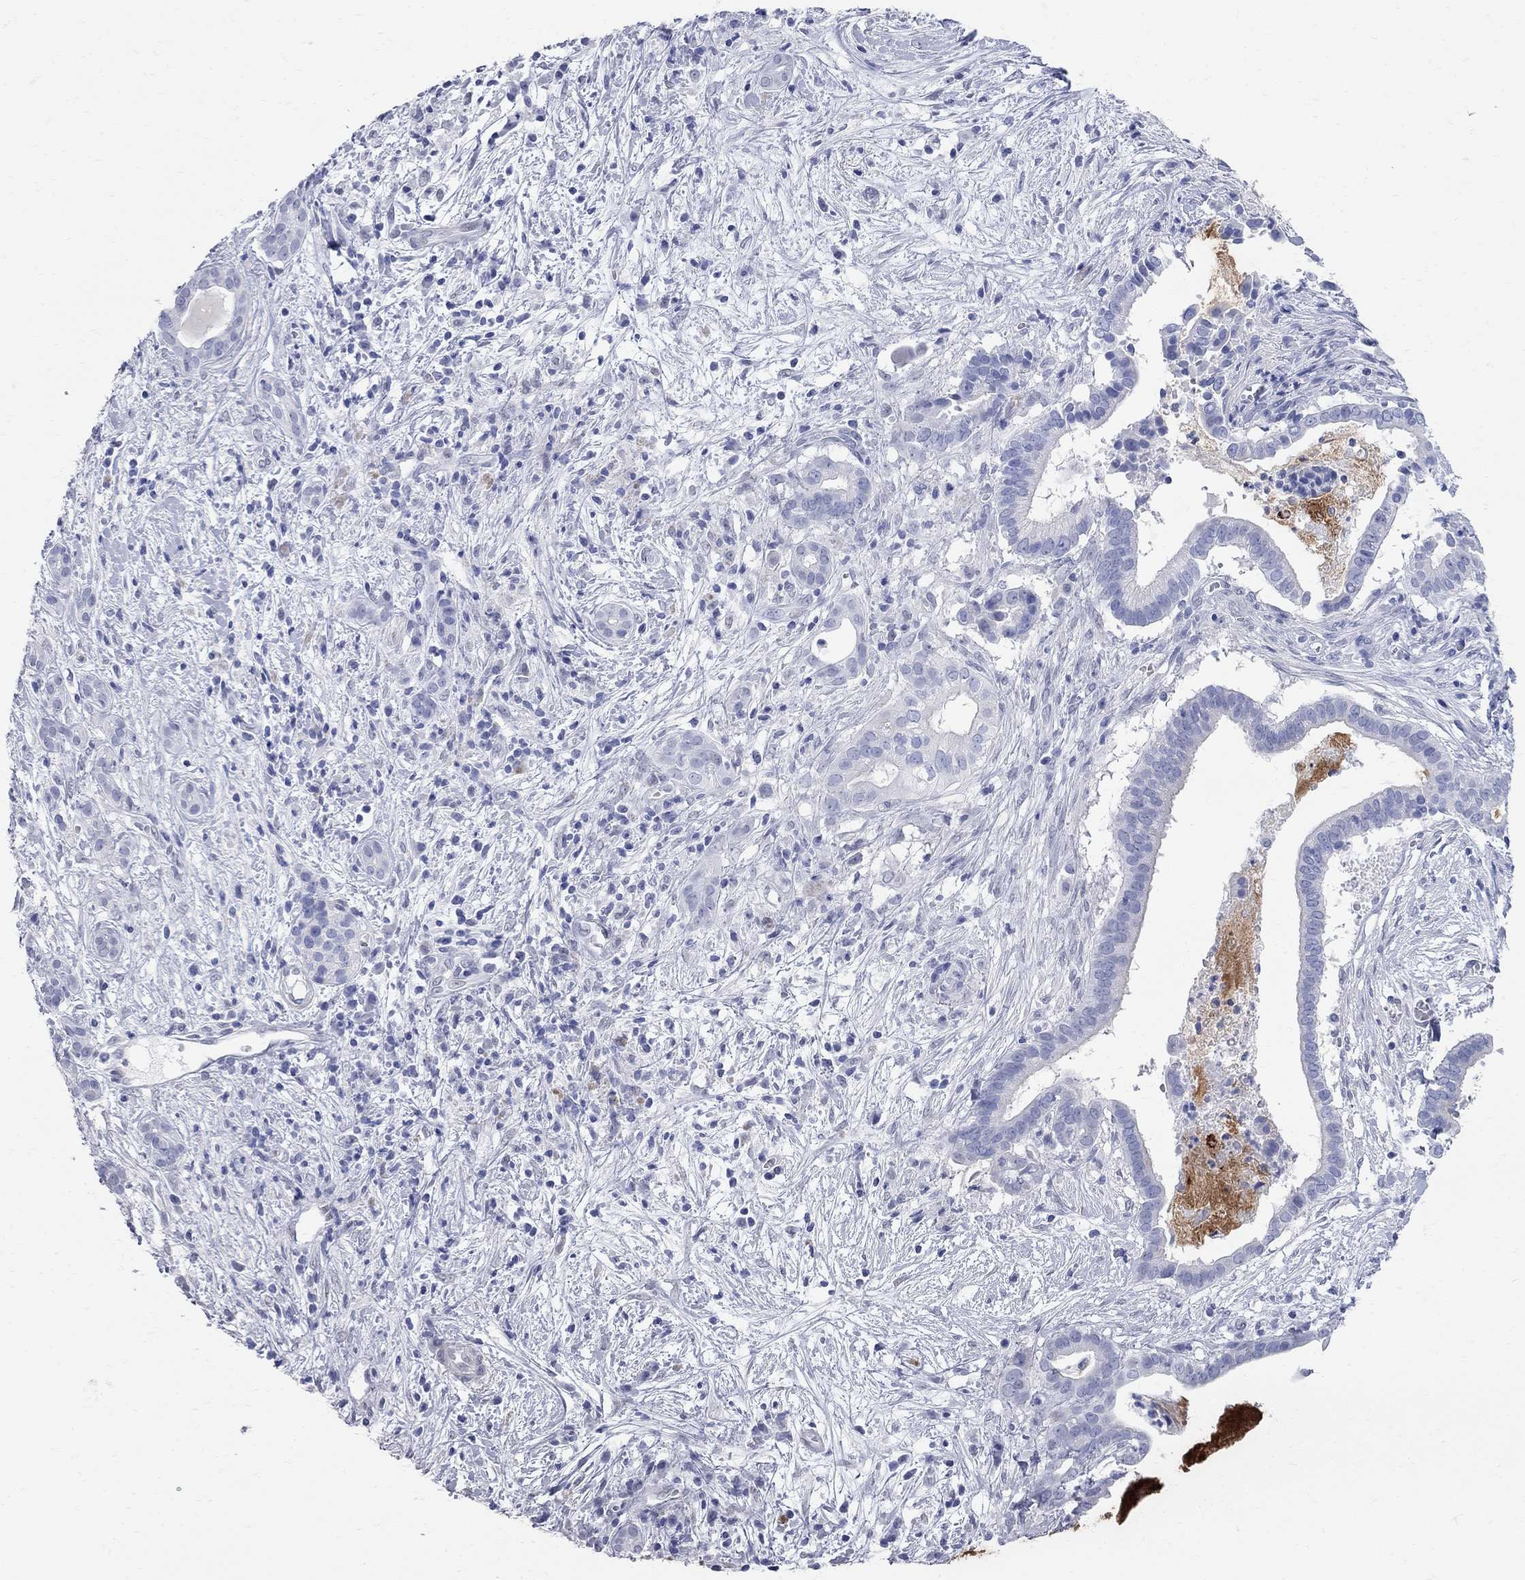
{"staining": {"intensity": "negative", "quantity": "none", "location": "none"}, "tissue": "pancreatic cancer", "cell_type": "Tumor cells", "image_type": "cancer", "snomed": [{"axis": "morphology", "description": "Adenocarcinoma, NOS"}, {"axis": "topography", "description": "Pancreas"}], "caption": "The image exhibits no staining of tumor cells in pancreatic cancer.", "gene": "BPIFB1", "patient": {"sex": "male", "age": 61}}